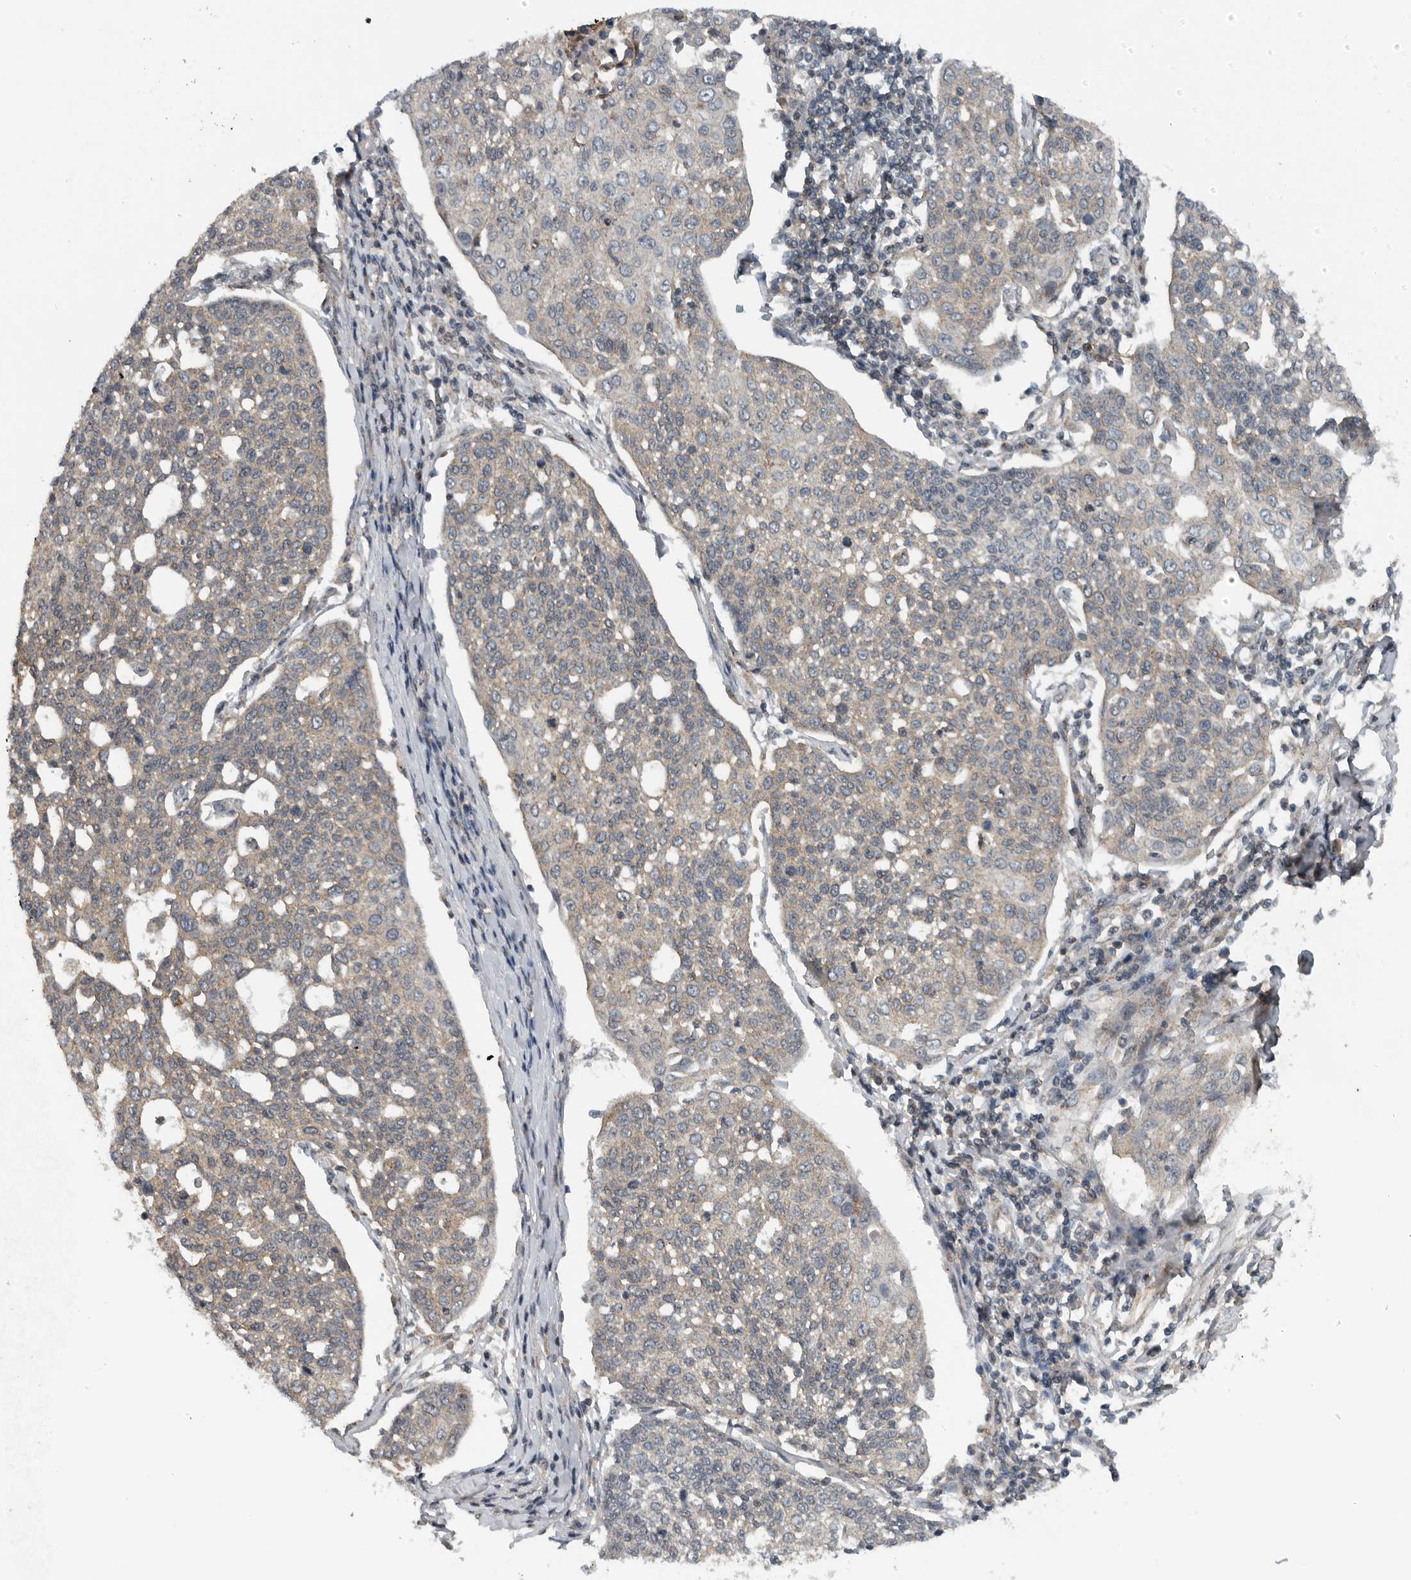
{"staining": {"intensity": "negative", "quantity": "none", "location": "none"}, "tissue": "cervical cancer", "cell_type": "Tumor cells", "image_type": "cancer", "snomed": [{"axis": "morphology", "description": "Squamous cell carcinoma, NOS"}, {"axis": "topography", "description": "Cervix"}], "caption": "High magnification brightfield microscopy of cervical cancer (squamous cell carcinoma) stained with DAB (brown) and counterstained with hematoxylin (blue): tumor cells show no significant positivity.", "gene": "IL6ST", "patient": {"sex": "female", "age": 34}}